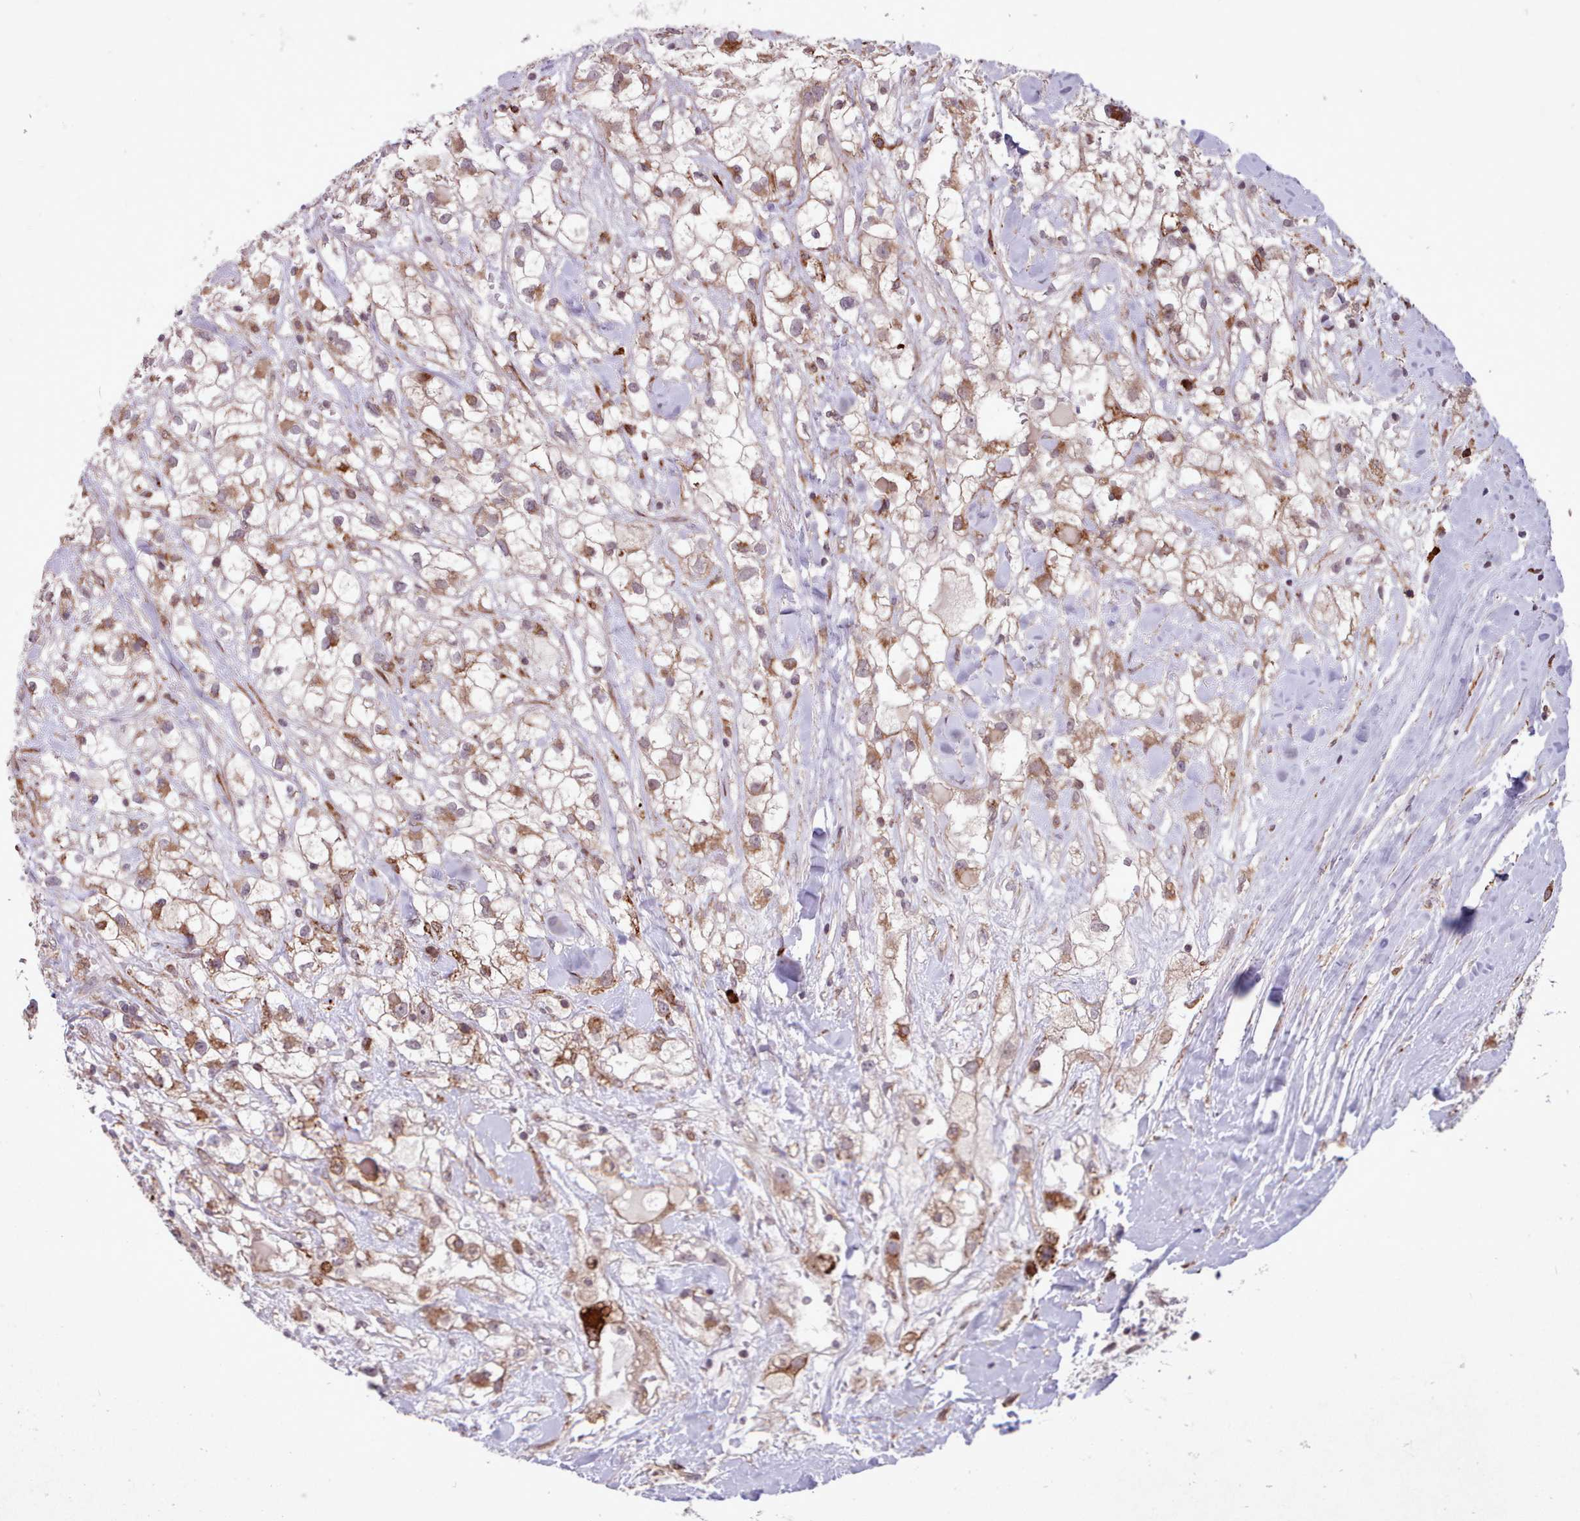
{"staining": {"intensity": "moderate", "quantity": ">75%", "location": "cytoplasmic/membranous"}, "tissue": "renal cancer", "cell_type": "Tumor cells", "image_type": "cancer", "snomed": [{"axis": "morphology", "description": "Adenocarcinoma, NOS"}, {"axis": "topography", "description": "Kidney"}], "caption": "The micrograph shows immunohistochemical staining of adenocarcinoma (renal). There is moderate cytoplasmic/membranous staining is present in approximately >75% of tumor cells. (Stains: DAB in brown, nuclei in blue, Microscopy: brightfield microscopy at high magnification).", "gene": "TTLL3", "patient": {"sex": "male", "age": 59}}